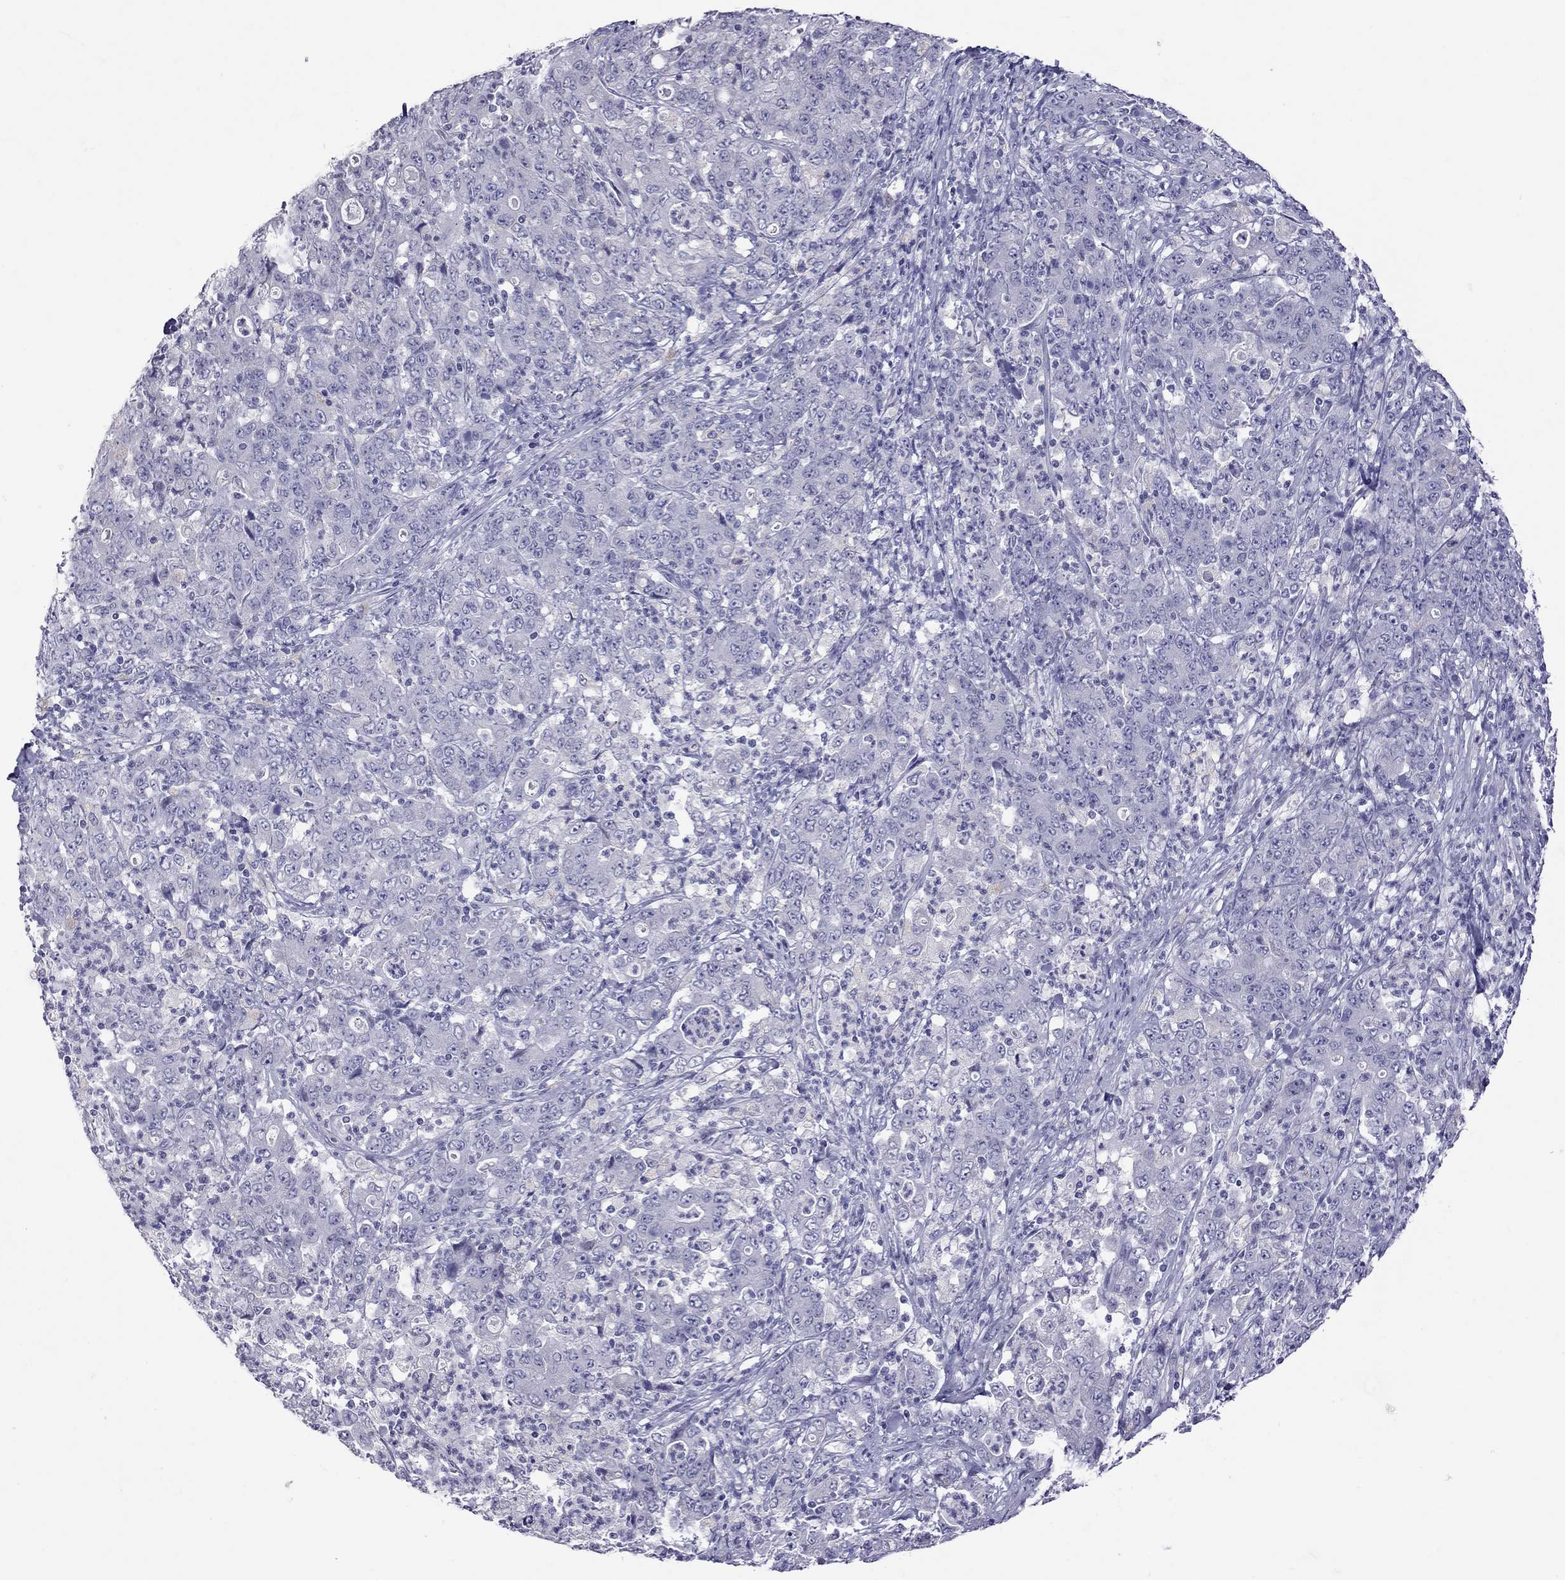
{"staining": {"intensity": "negative", "quantity": "none", "location": "none"}, "tissue": "stomach cancer", "cell_type": "Tumor cells", "image_type": "cancer", "snomed": [{"axis": "morphology", "description": "Adenocarcinoma, NOS"}, {"axis": "topography", "description": "Stomach, lower"}], "caption": "IHC image of human stomach adenocarcinoma stained for a protein (brown), which displays no positivity in tumor cells. Brightfield microscopy of immunohistochemistry stained with DAB (brown) and hematoxylin (blue), captured at high magnification.", "gene": "MUC16", "patient": {"sex": "female", "age": 71}}